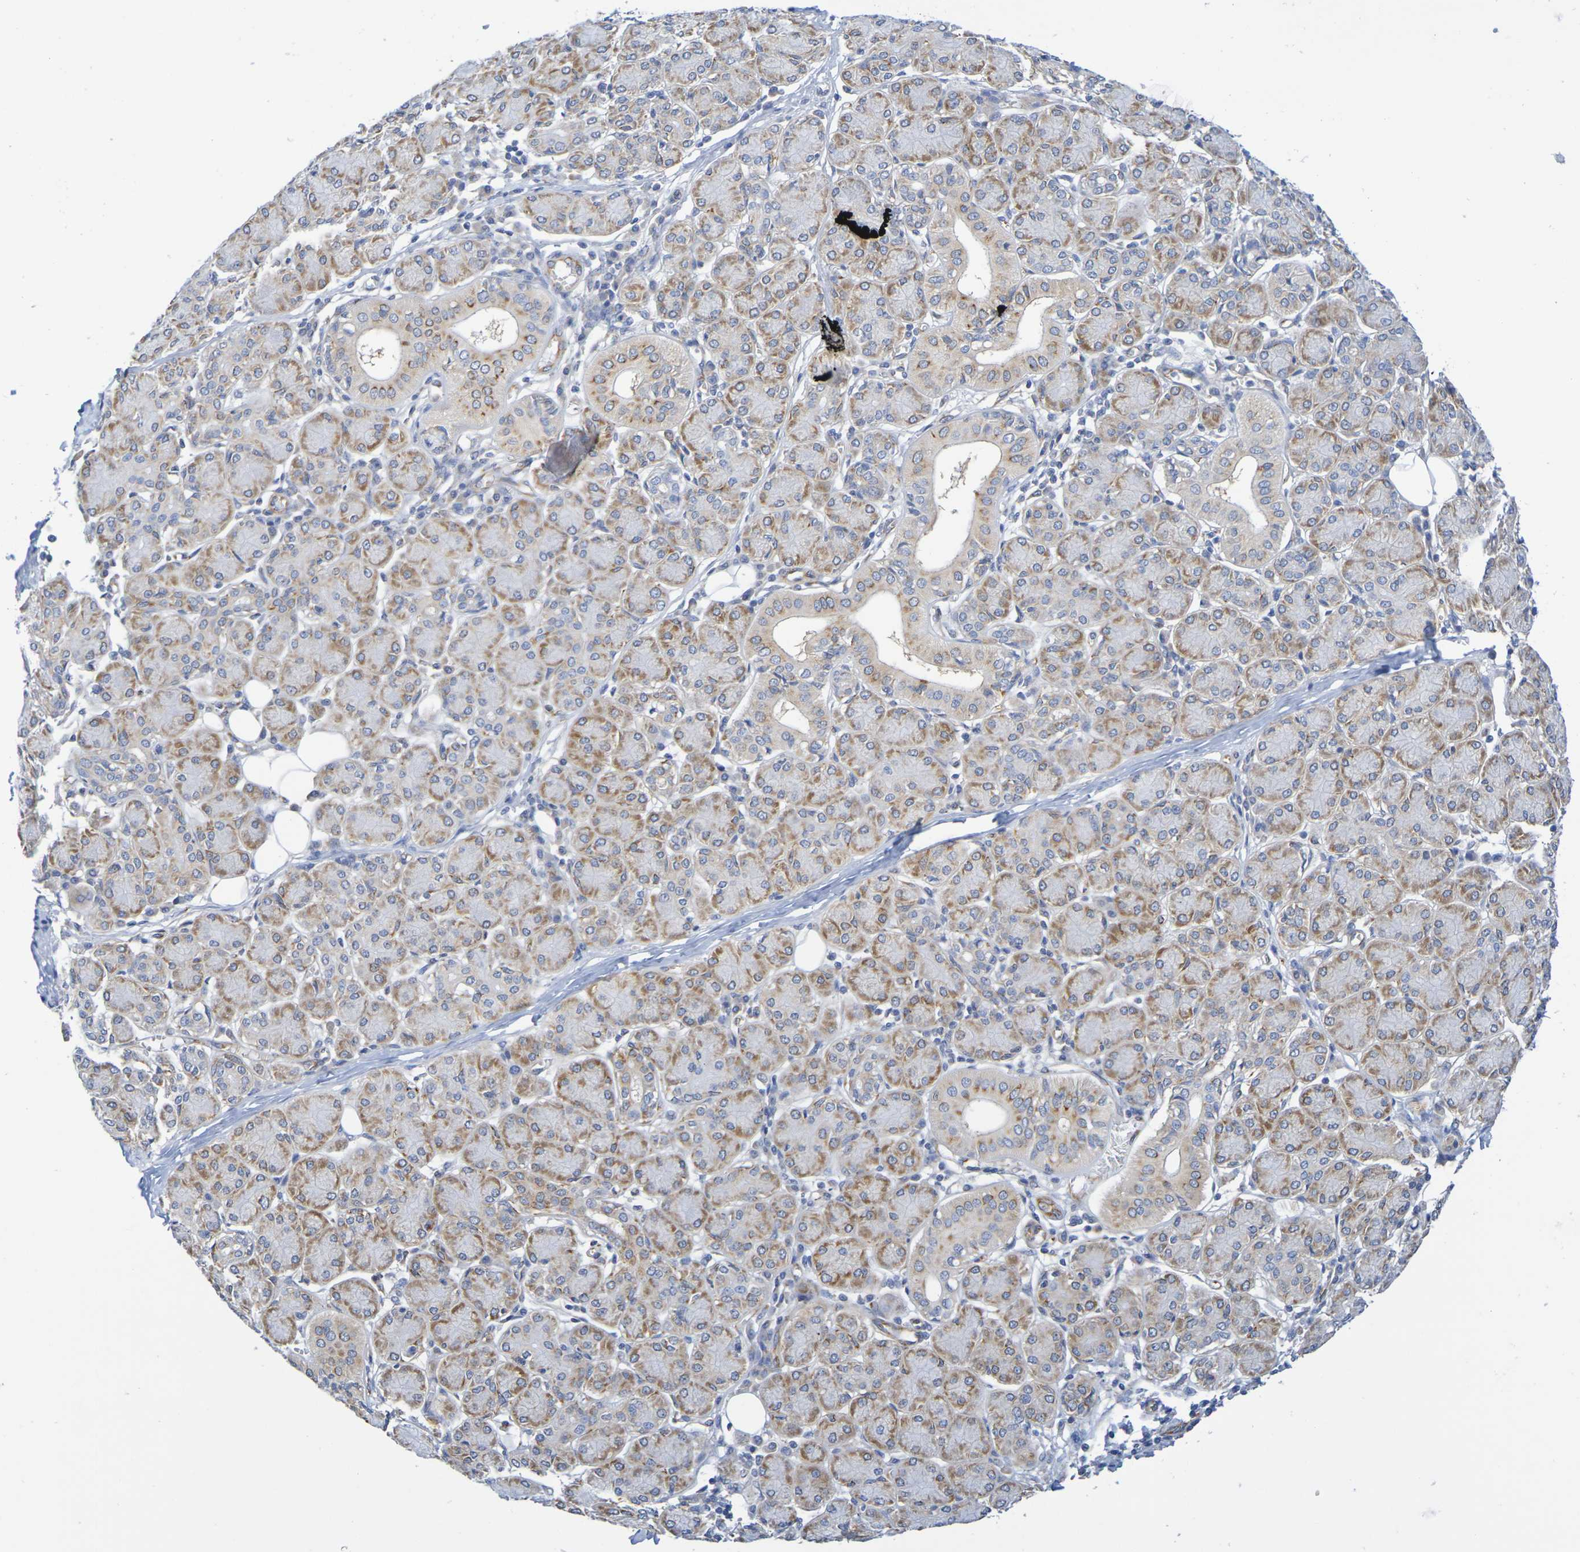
{"staining": {"intensity": "moderate", "quantity": ">75%", "location": "cytoplasmic/membranous"}, "tissue": "salivary gland", "cell_type": "Glandular cells", "image_type": "normal", "snomed": [{"axis": "morphology", "description": "Normal tissue, NOS"}, {"axis": "morphology", "description": "Inflammation, NOS"}, {"axis": "topography", "description": "Lymph node"}, {"axis": "topography", "description": "Salivary gland"}], "caption": "Moderate cytoplasmic/membranous positivity for a protein is identified in about >75% of glandular cells of benign salivary gland using immunohistochemistry.", "gene": "TMCC3", "patient": {"sex": "male", "age": 3}}